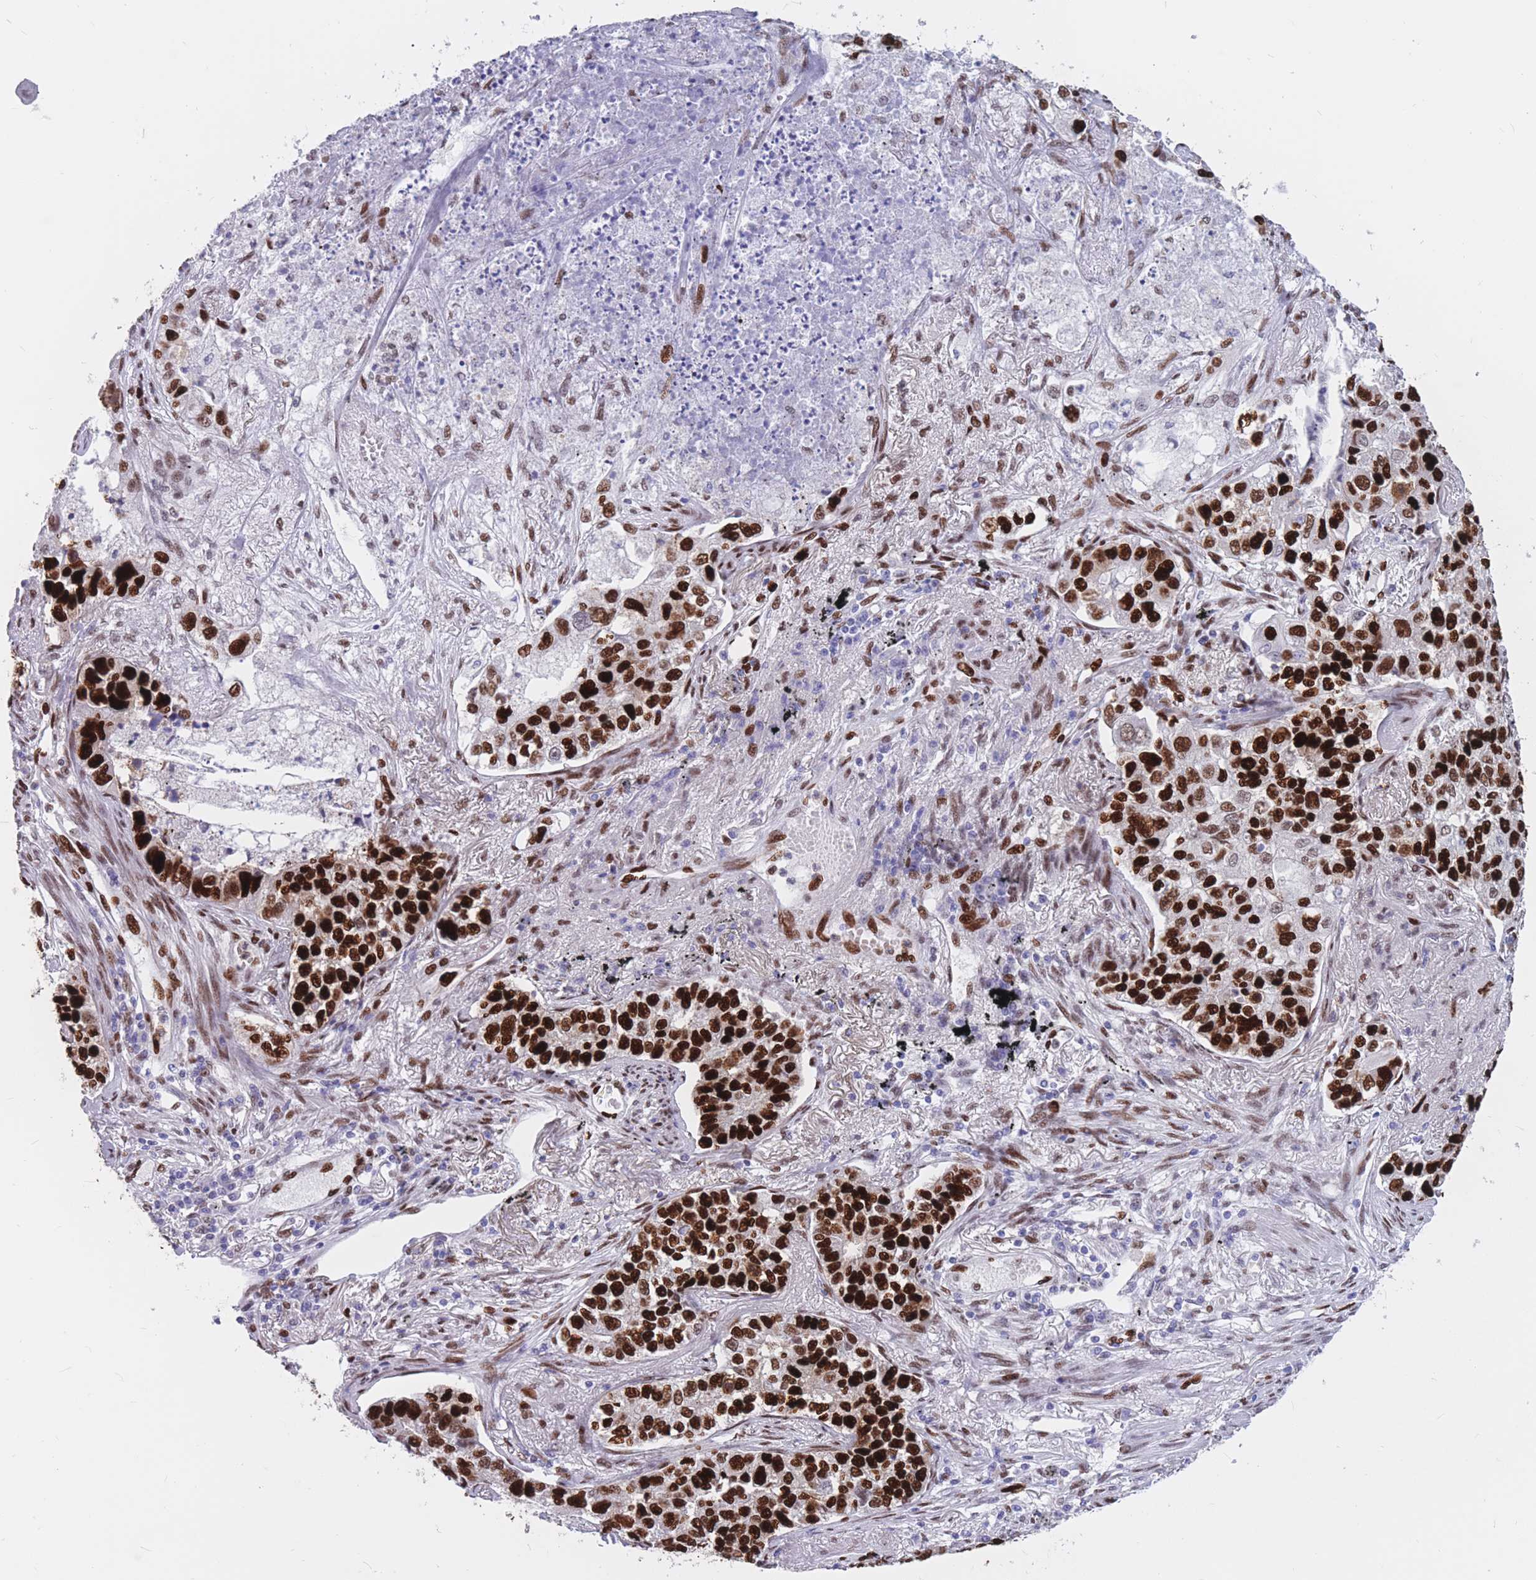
{"staining": {"intensity": "strong", "quantity": ">75%", "location": "nuclear"}, "tissue": "lung cancer", "cell_type": "Tumor cells", "image_type": "cancer", "snomed": [{"axis": "morphology", "description": "Adenocarcinoma, NOS"}, {"axis": "topography", "description": "Lung"}], "caption": "A brown stain highlights strong nuclear expression of a protein in adenocarcinoma (lung) tumor cells.", "gene": "NASP", "patient": {"sex": "male", "age": 49}}